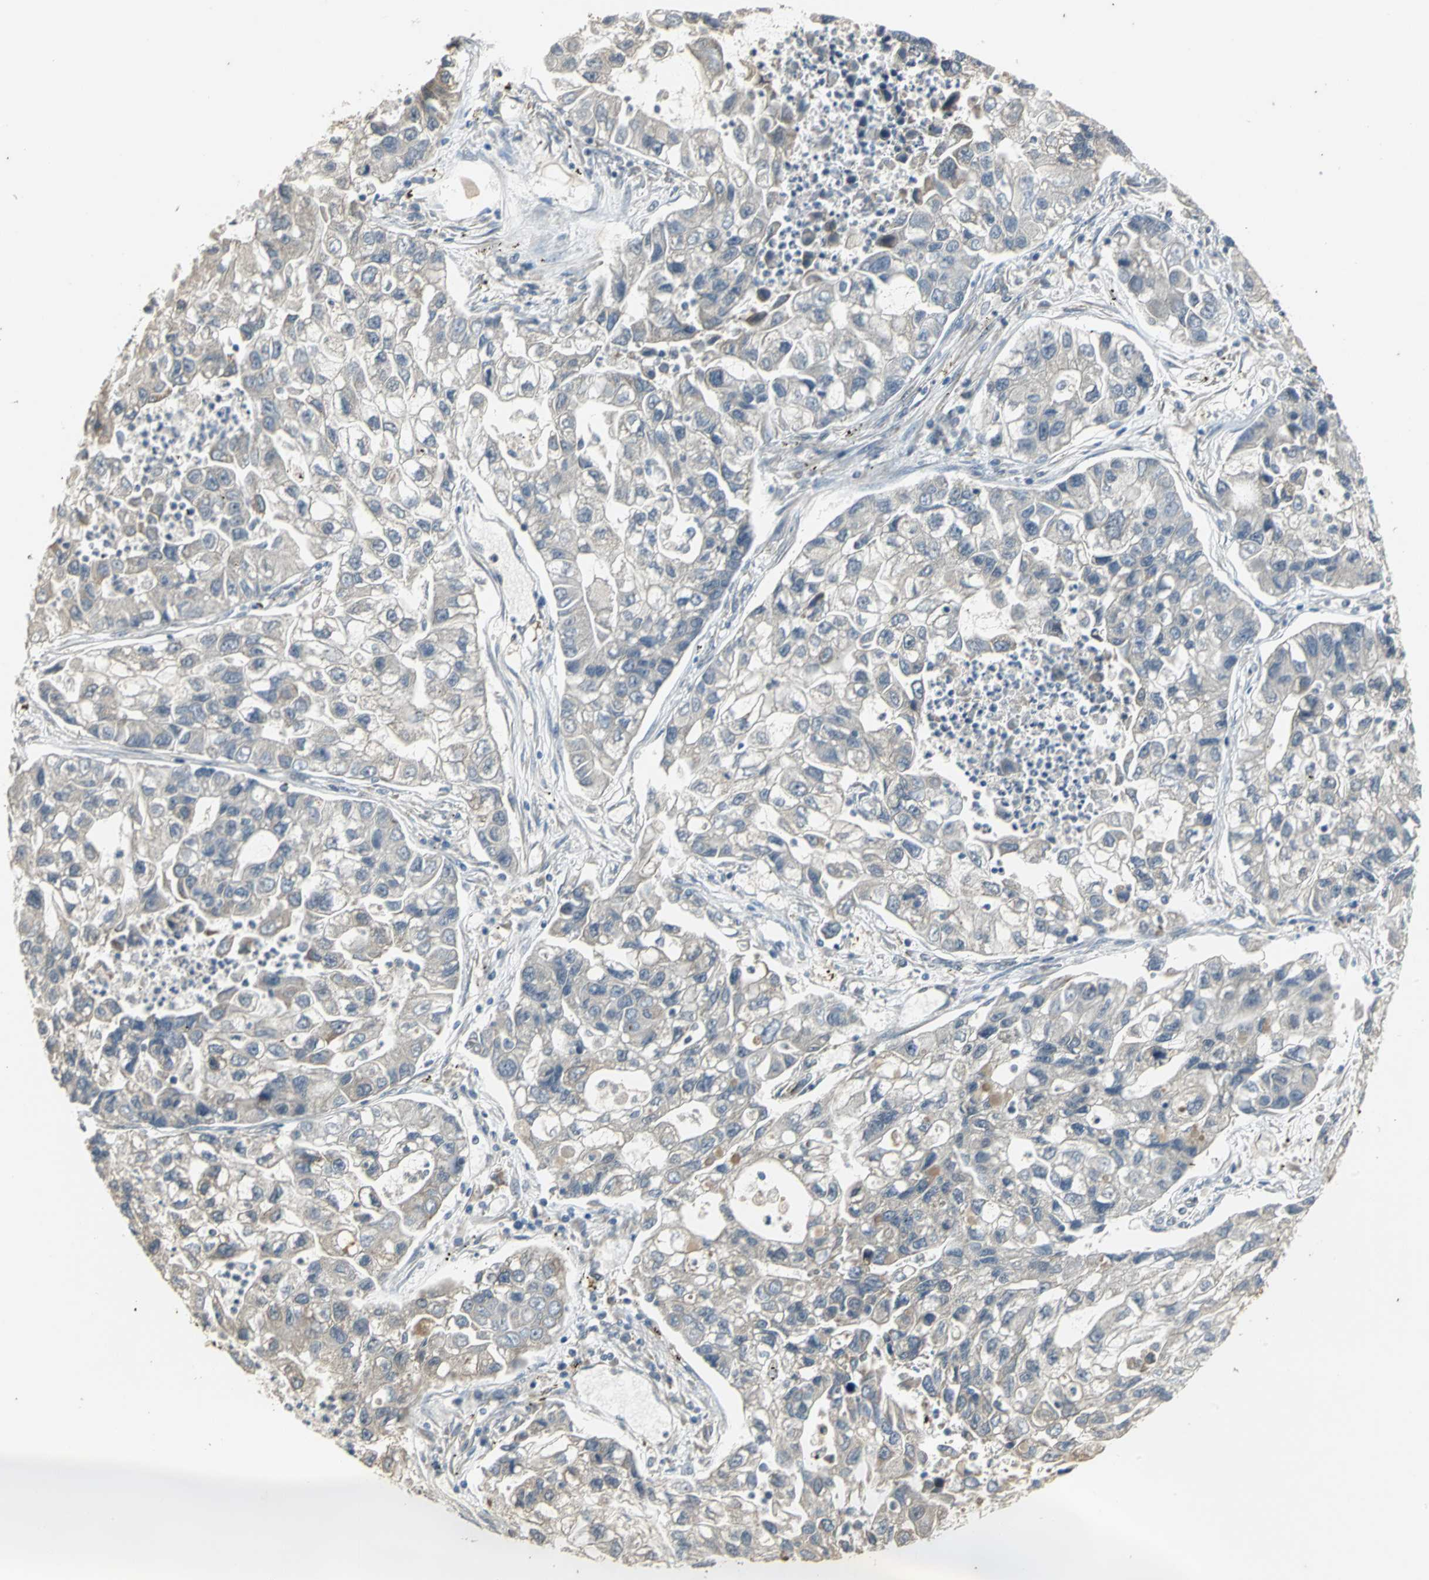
{"staining": {"intensity": "negative", "quantity": "none", "location": "none"}, "tissue": "lung cancer", "cell_type": "Tumor cells", "image_type": "cancer", "snomed": [{"axis": "morphology", "description": "Adenocarcinoma, NOS"}, {"axis": "topography", "description": "Lung"}], "caption": "There is no significant positivity in tumor cells of adenocarcinoma (lung).", "gene": "NOTCH3", "patient": {"sex": "female", "age": 51}}